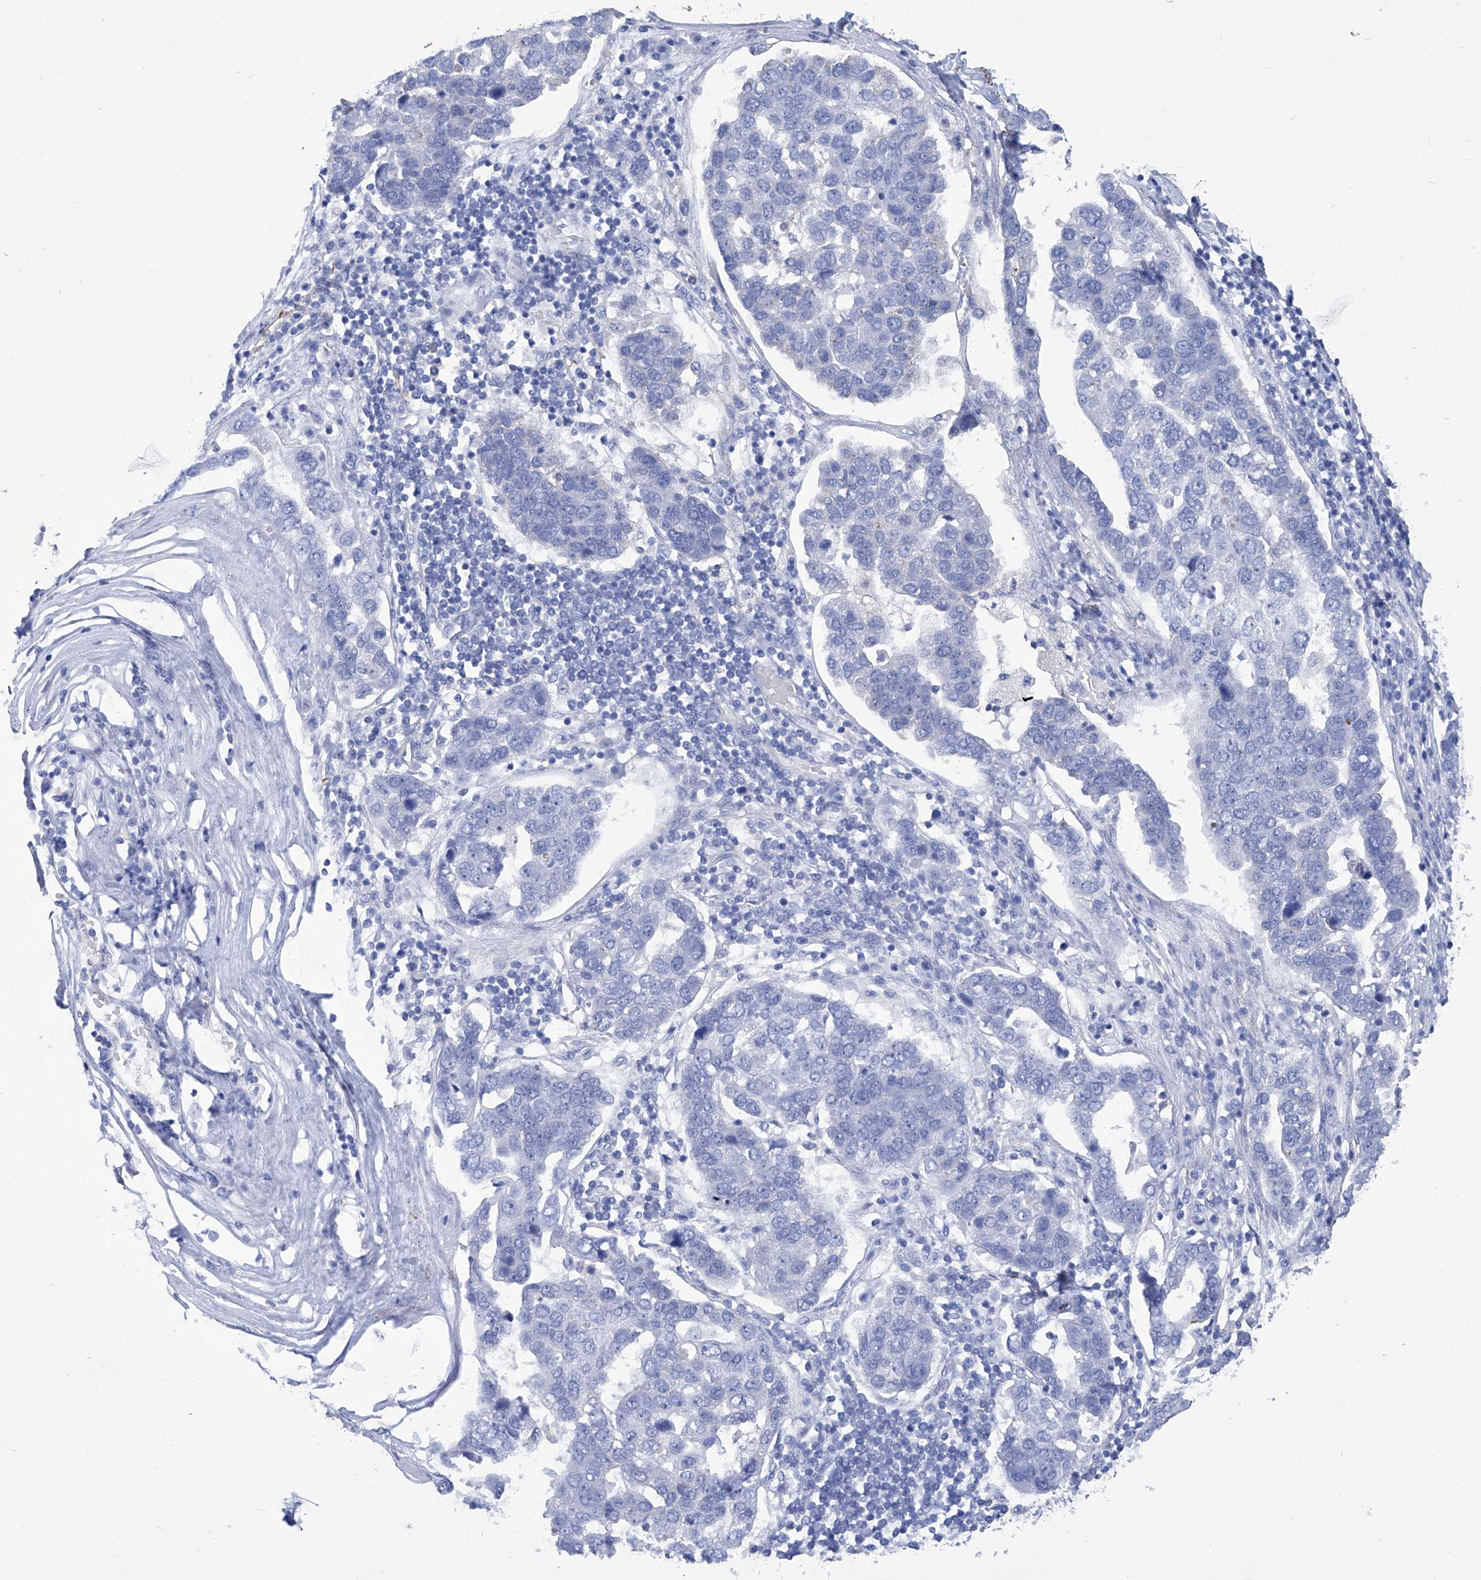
{"staining": {"intensity": "negative", "quantity": "none", "location": "none"}, "tissue": "pancreatic cancer", "cell_type": "Tumor cells", "image_type": "cancer", "snomed": [{"axis": "morphology", "description": "Adenocarcinoma, NOS"}, {"axis": "topography", "description": "Pancreas"}], "caption": "The IHC photomicrograph has no significant staining in tumor cells of pancreatic cancer (adenocarcinoma) tissue.", "gene": "SMS", "patient": {"sex": "female", "age": 61}}